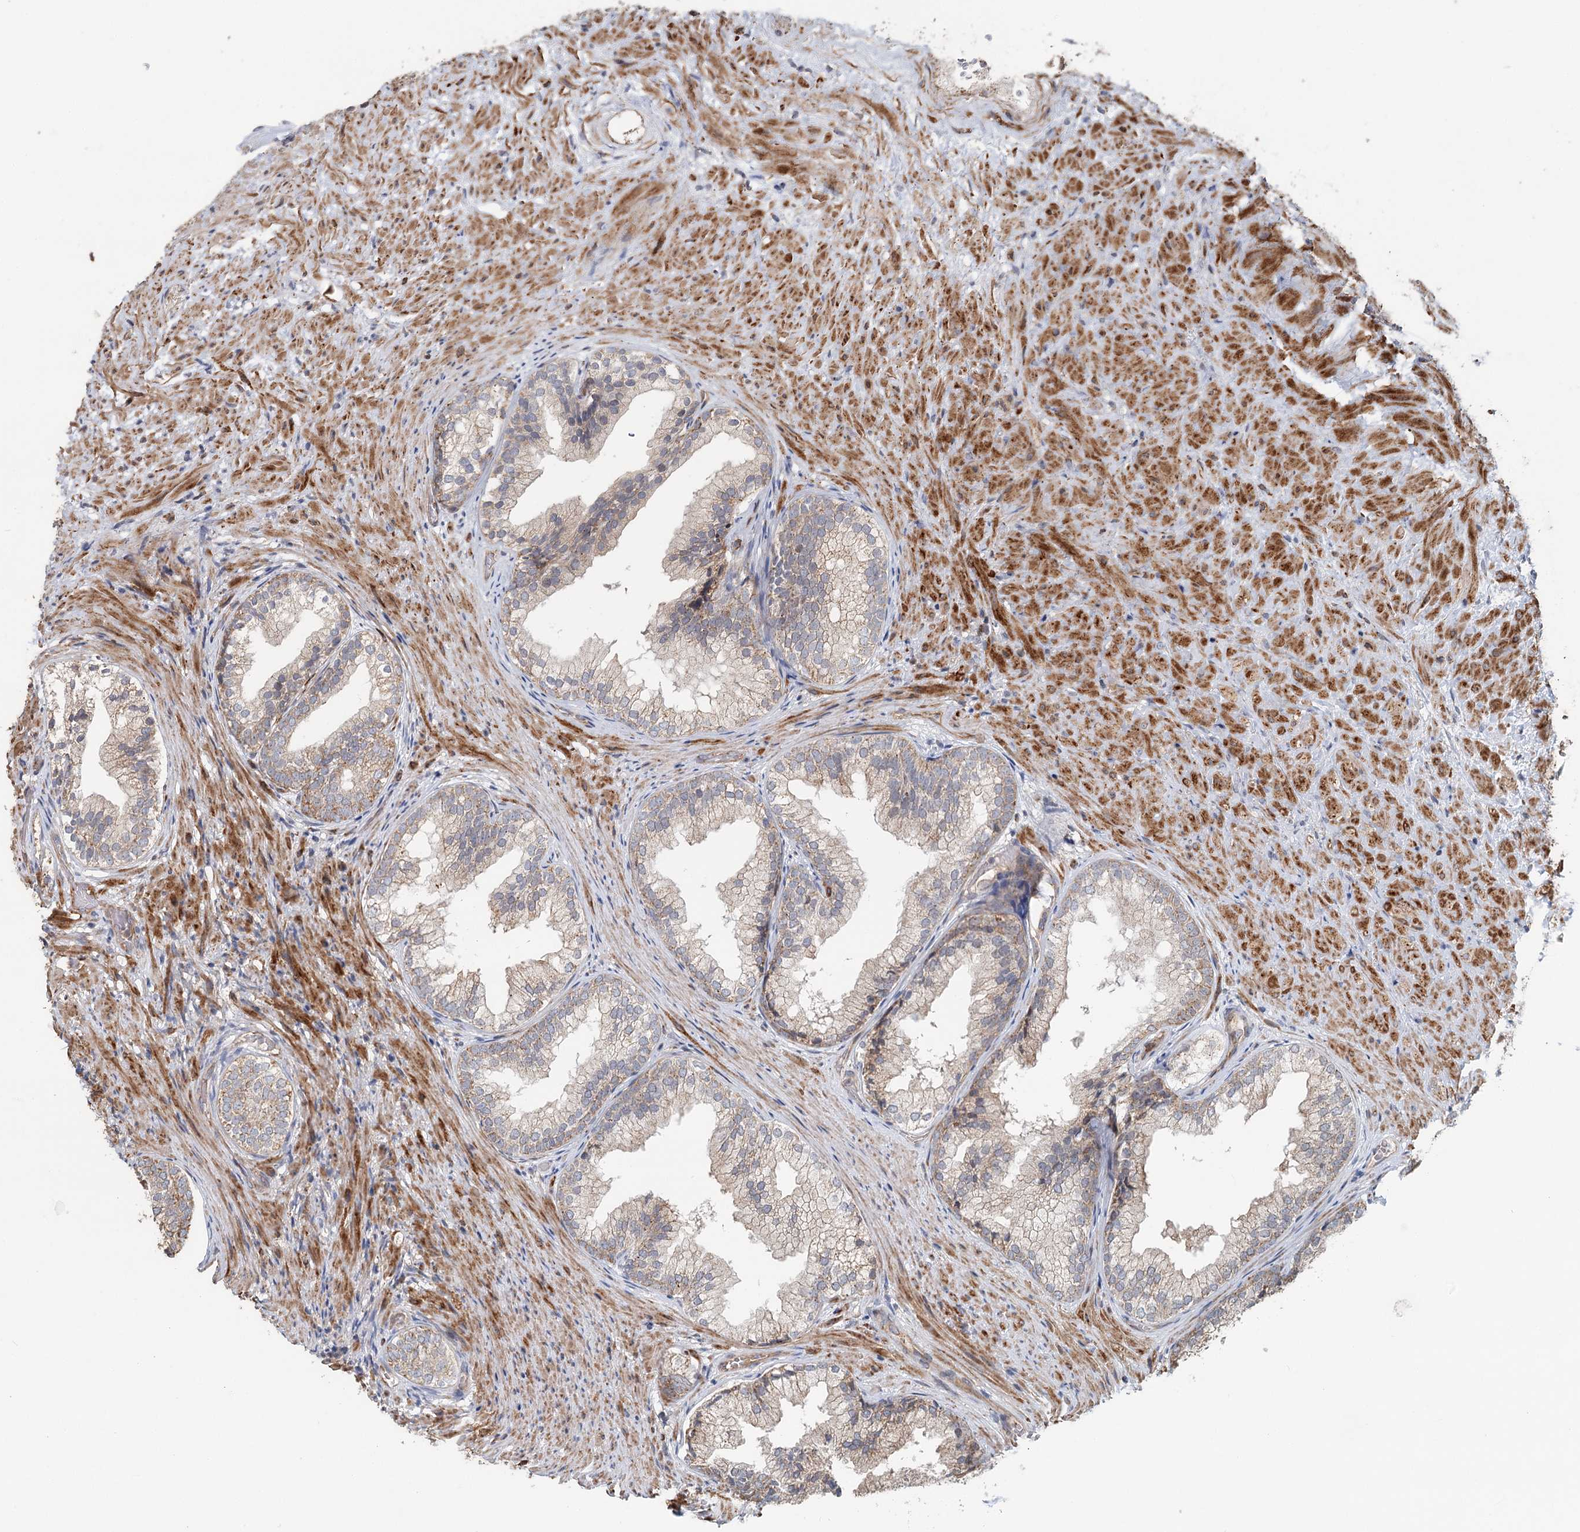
{"staining": {"intensity": "weak", "quantity": "25%-75%", "location": "cytoplasmic/membranous"}, "tissue": "prostate", "cell_type": "Glandular cells", "image_type": "normal", "snomed": [{"axis": "morphology", "description": "Normal tissue, NOS"}, {"axis": "topography", "description": "Prostate"}], "caption": "Normal prostate displays weak cytoplasmic/membranous staining in approximately 25%-75% of glandular cells The staining was performed using DAB to visualize the protein expression in brown, while the nuclei were stained in blue with hematoxylin (Magnification: 20x)..", "gene": "RNF111", "patient": {"sex": "male", "age": 76}}